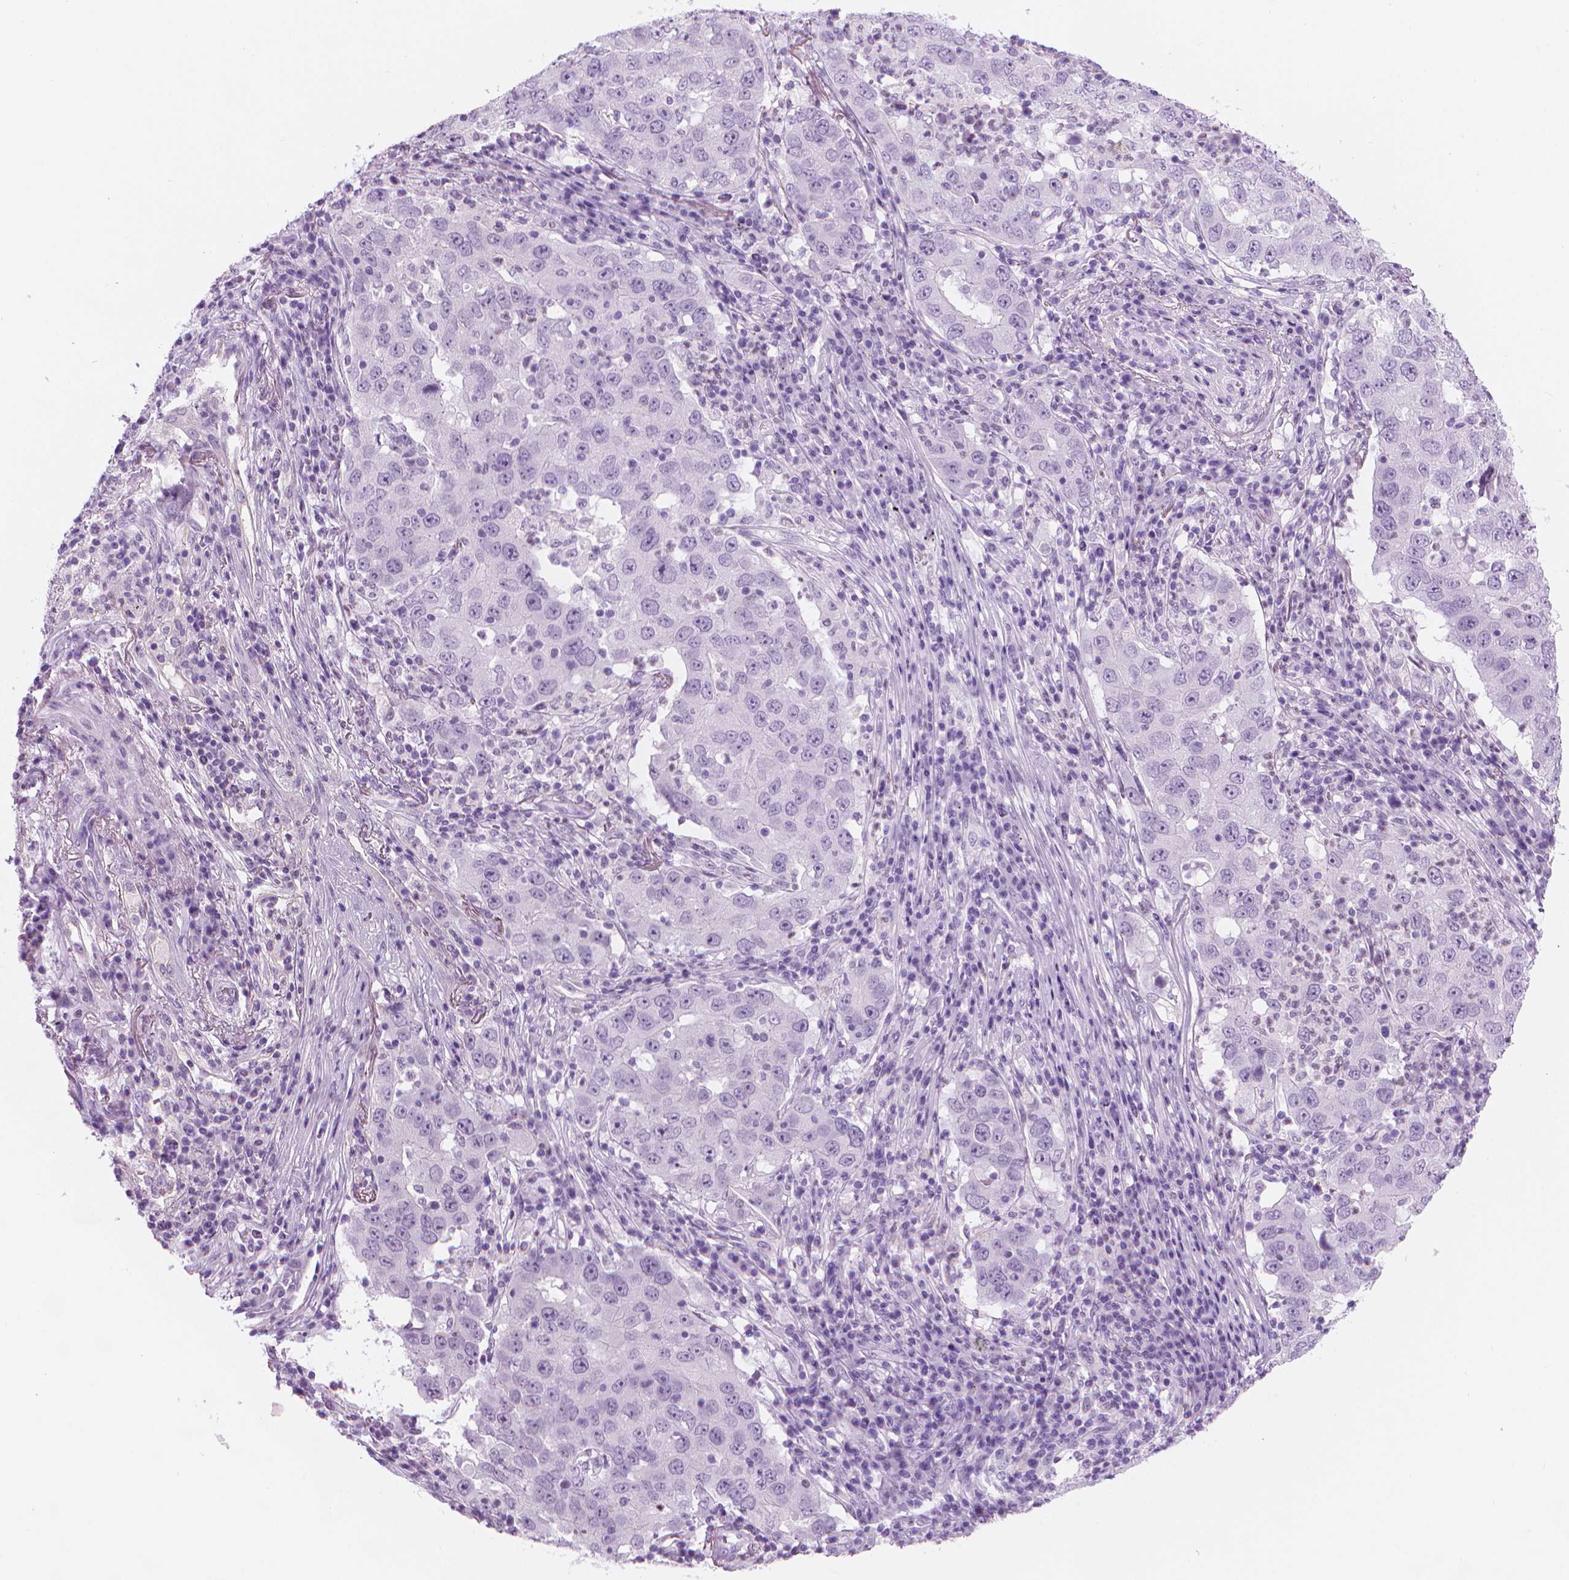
{"staining": {"intensity": "negative", "quantity": "none", "location": "none"}, "tissue": "lung cancer", "cell_type": "Tumor cells", "image_type": "cancer", "snomed": [{"axis": "morphology", "description": "Adenocarcinoma, NOS"}, {"axis": "topography", "description": "Lung"}], "caption": "A photomicrograph of lung adenocarcinoma stained for a protein displays no brown staining in tumor cells. Nuclei are stained in blue.", "gene": "TTC29", "patient": {"sex": "male", "age": 73}}